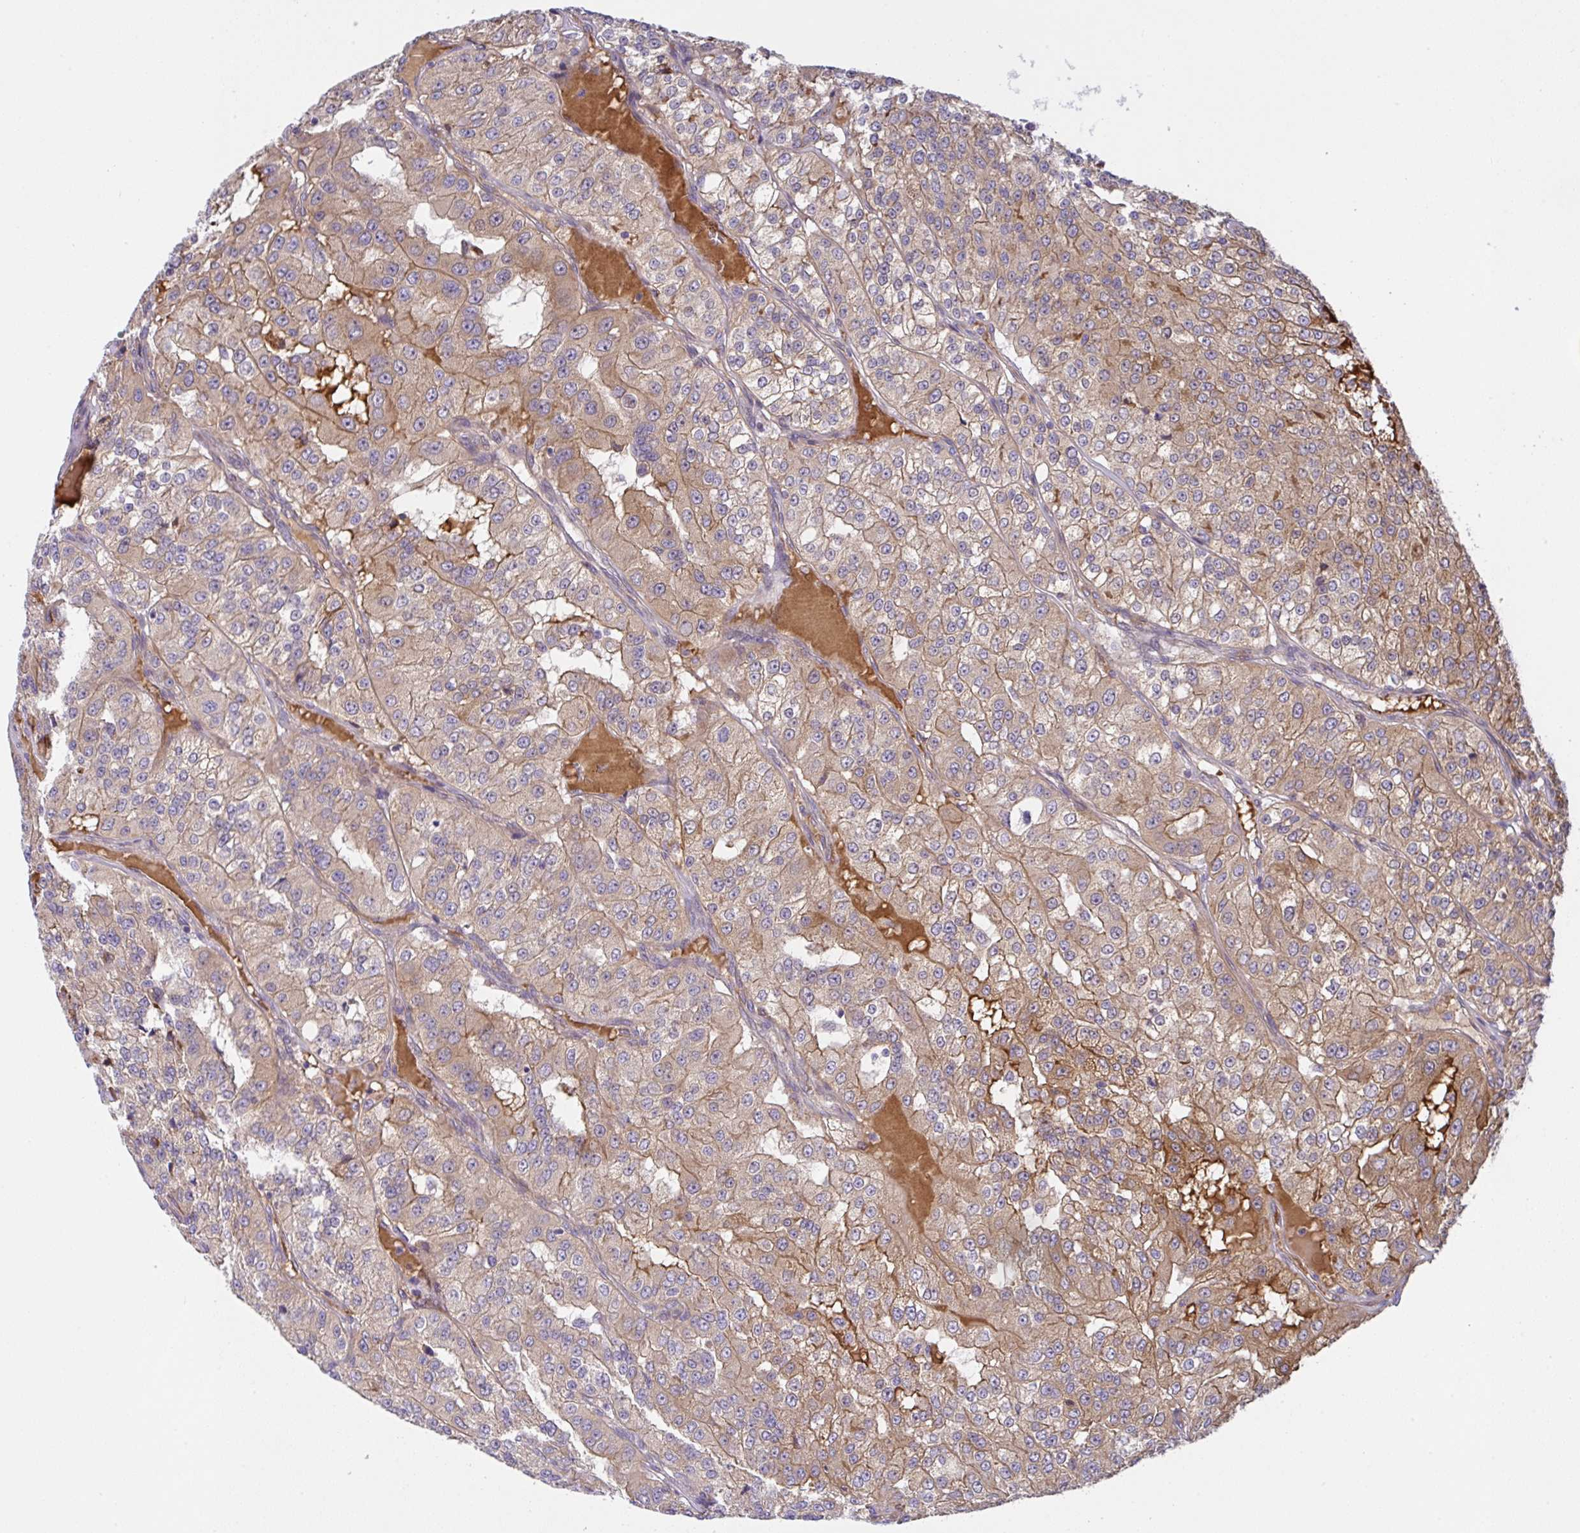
{"staining": {"intensity": "moderate", "quantity": "25%-75%", "location": "cytoplasmic/membranous"}, "tissue": "renal cancer", "cell_type": "Tumor cells", "image_type": "cancer", "snomed": [{"axis": "morphology", "description": "Adenocarcinoma, NOS"}, {"axis": "topography", "description": "Kidney"}], "caption": "Immunohistochemistry staining of renal cancer (adenocarcinoma), which reveals medium levels of moderate cytoplasmic/membranous staining in about 25%-75% of tumor cells indicating moderate cytoplasmic/membranous protein staining. The staining was performed using DAB (3,3'-diaminobenzidine) (brown) for protein detection and nuclei were counterstained in hematoxylin (blue).", "gene": "UBE4A", "patient": {"sex": "female", "age": 63}}